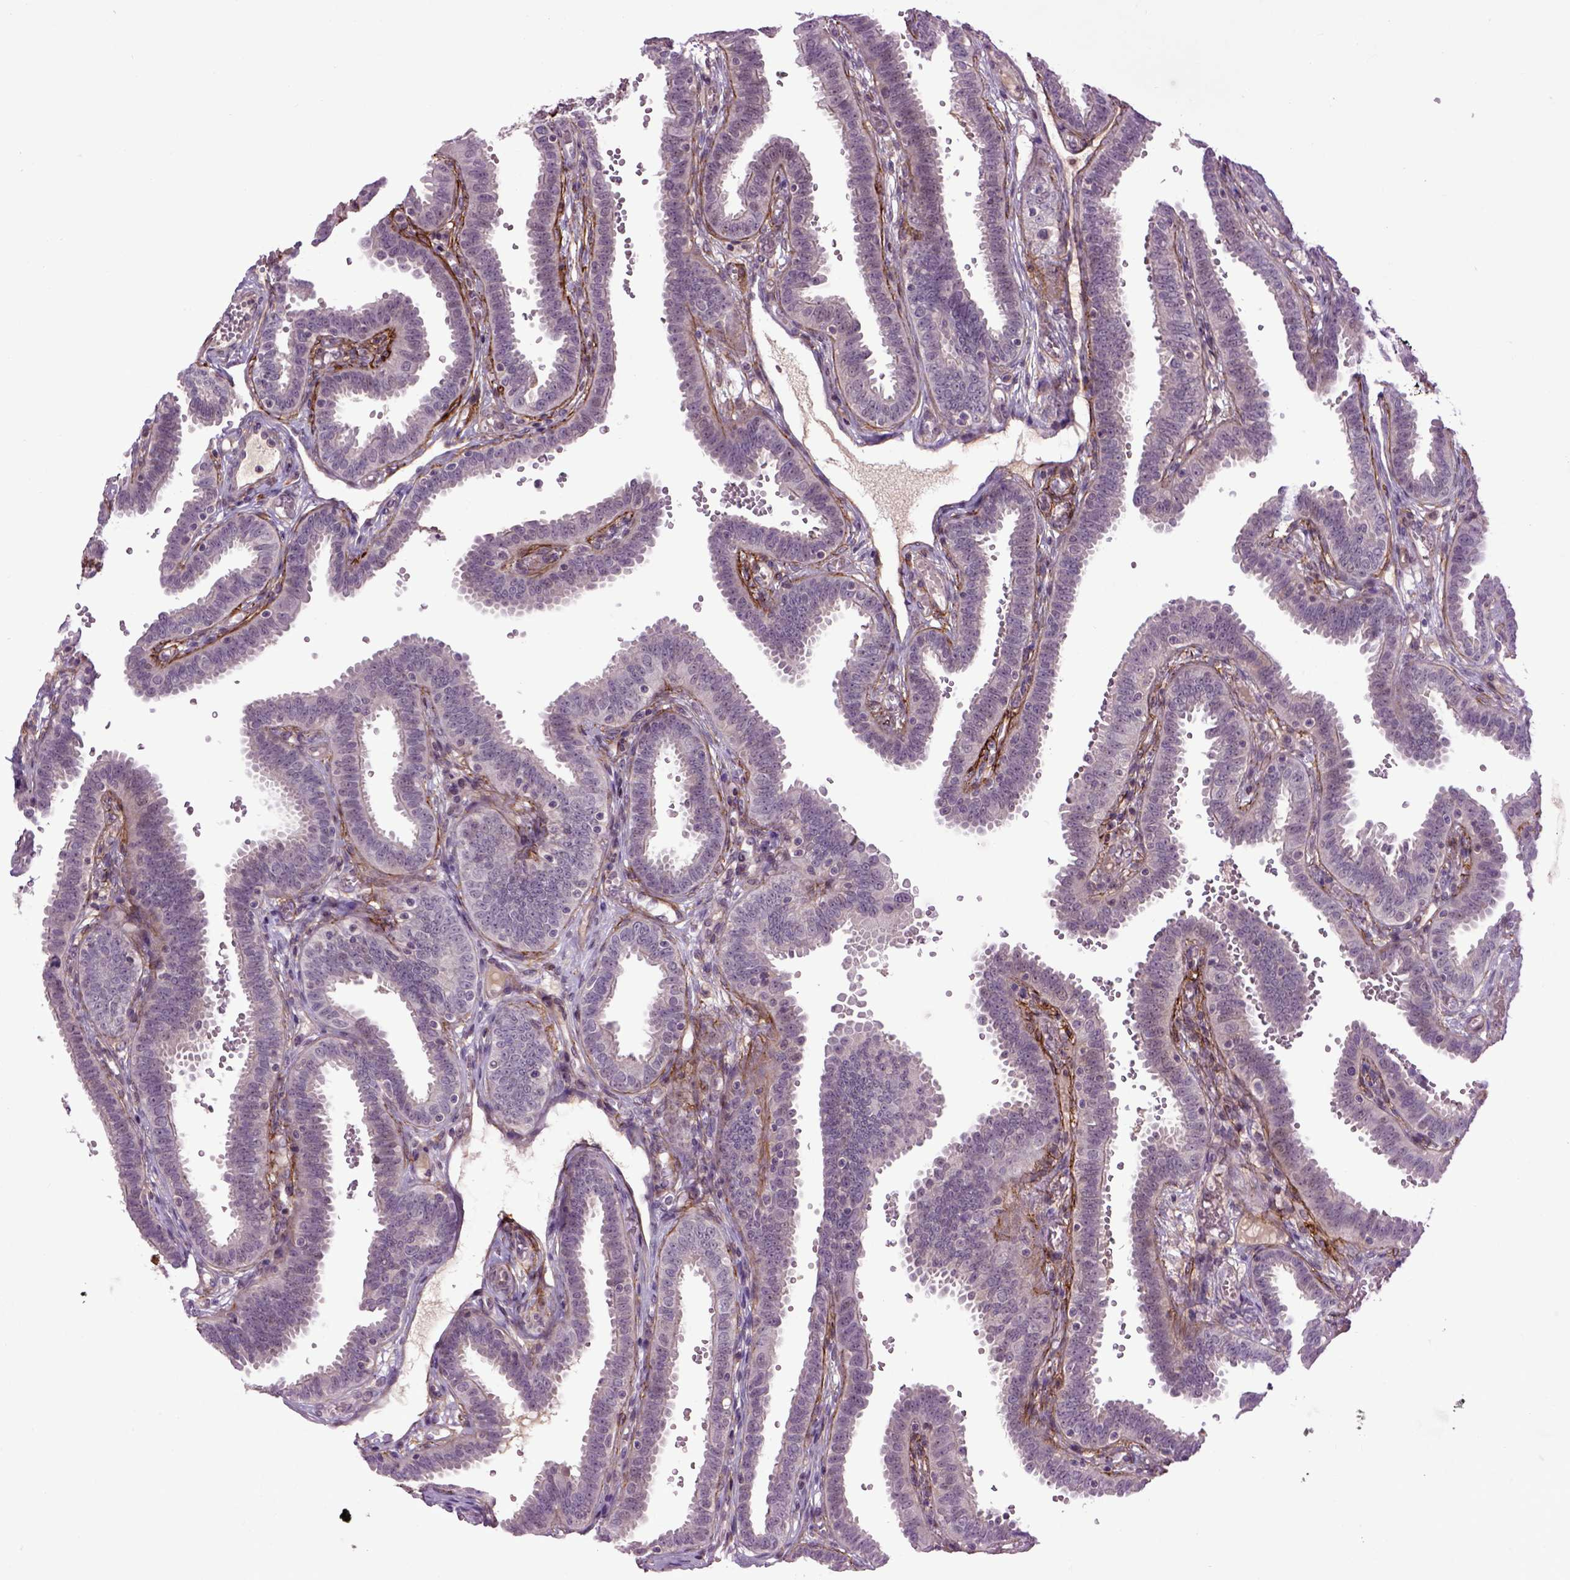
{"staining": {"intensity": "negative", "quantity": "none", "location": "none"}, "tissue": "fallopian tube", "cell_type": "Glandular cells", "image_type": "normal", "snomed": [{"axis": "morphology", "description": "Normal tissue, NOS"}, {"axis": "topography", "description": "Fallopian tube"}], "caption": "Immunohistochemistry (IHC) image of unremarkable fallopian tube stained for a protein (brown), which demonstrates no expression in glandular cells.", "gene": "EMILIN3", "patient": {"sex": "female", "age": 37}}